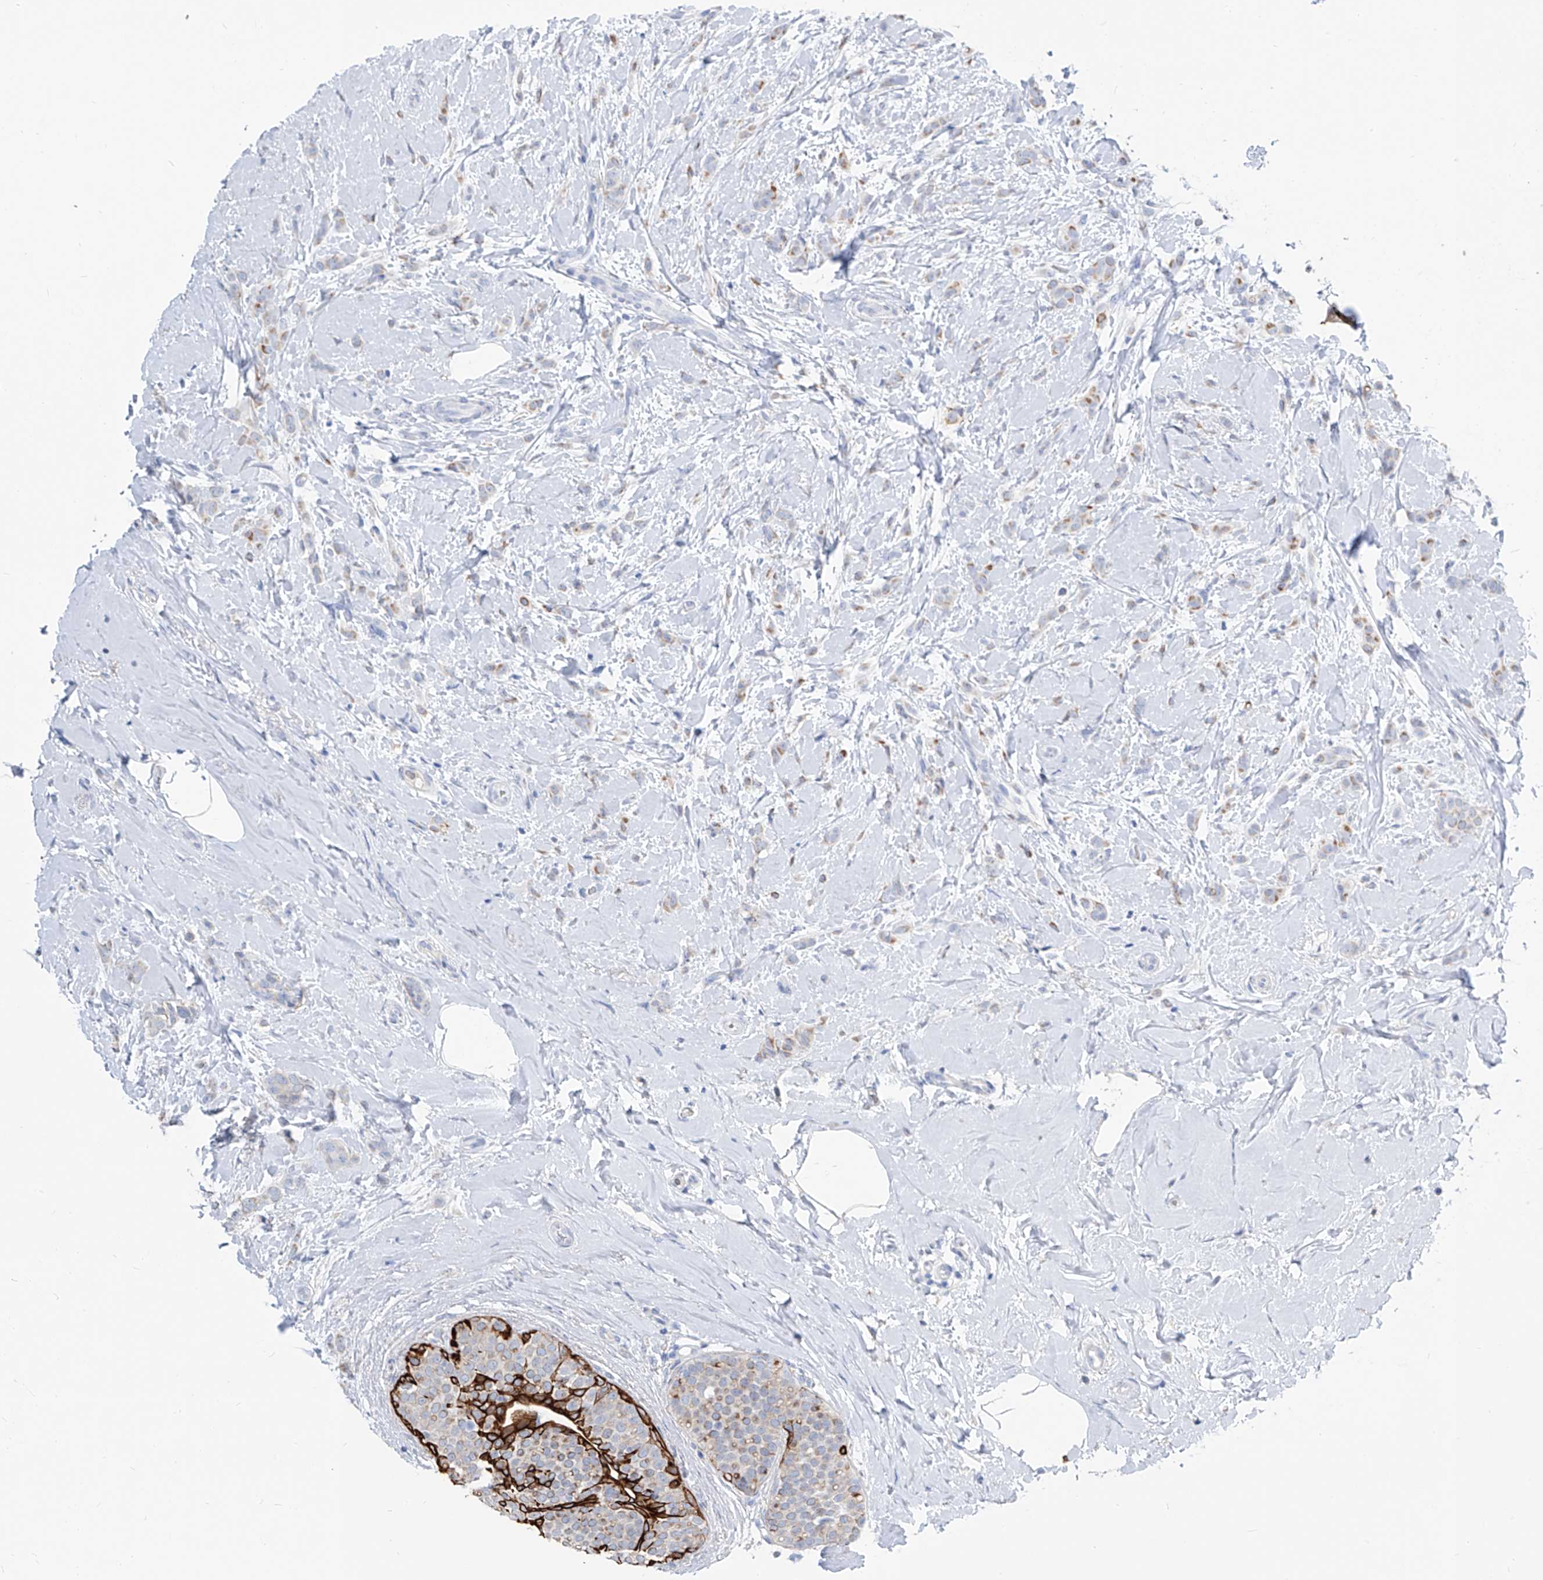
{"staining": {"intensity": "weak", "quantity": "<25%", "location": "cytoplasmic/membranous"}, "tissue": "breast cancer", "cell_type": "Tumor cells", "image_type": "cancer", "snomed": [{"axis": "morphology", "description": "Lobular carcinoma, in situ"}, {"axis": "morphology", "description": "Lobular carcinoma"}, {"axis": "topography", "description": "Breast"}], "caption": "The micrograph demonstrates no significant staining in tumor cells of breast cancer (lobular carcinoma).", "gene": "FRS3", "patient": {"sex": "female", "age": 41}}